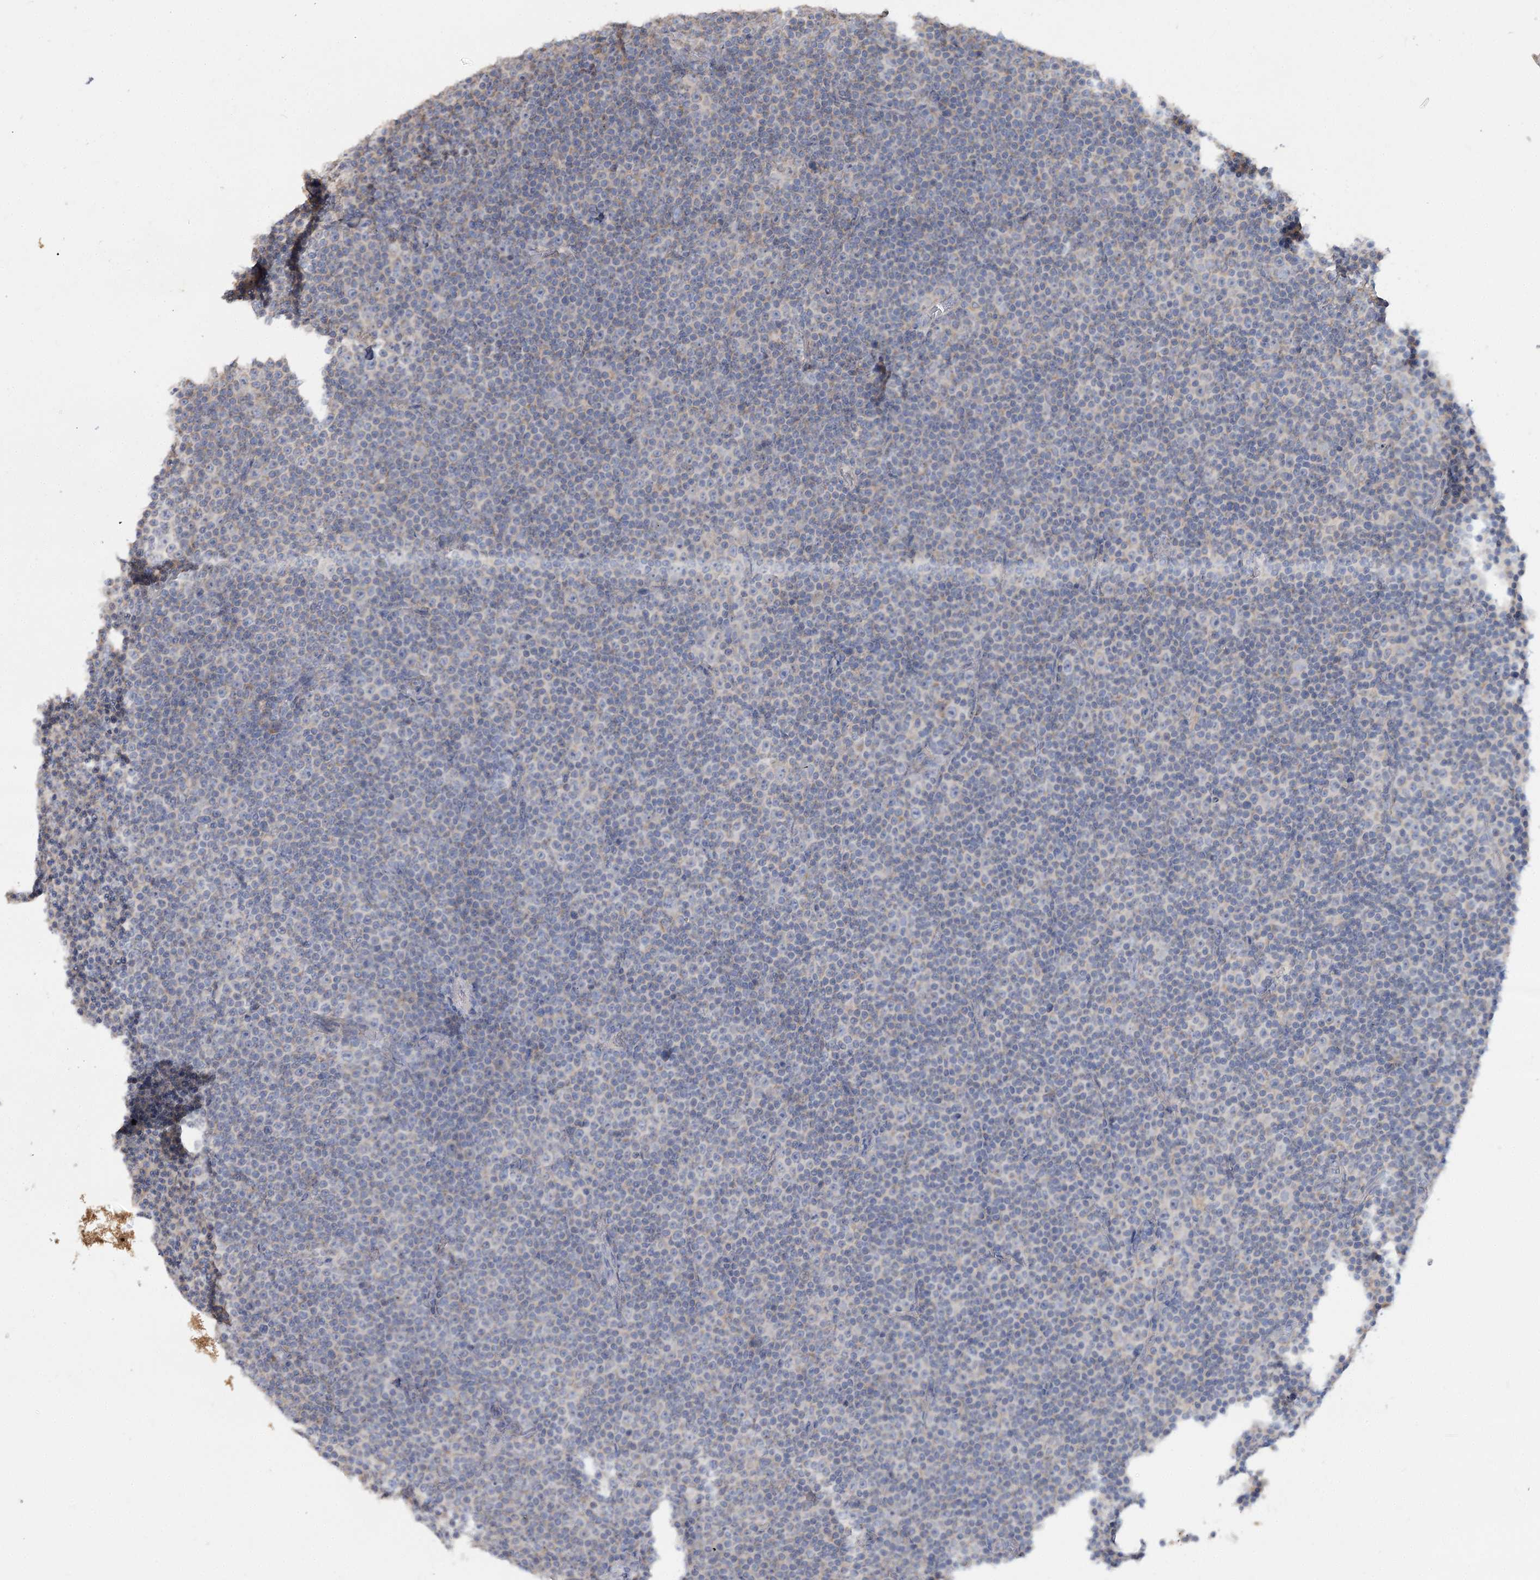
{"staining": {"intensity": "weak", "quantity": "<25%", "location": "cytoplasmic/membranous"}, "tissue": "lymphoma", "cell_type": "Tumor cells", "image_type": "cancer", "snomed": [{"axis": "morphology", "description": "Malignant lymphoma, non-Hodgkin's type, Low grade"}, {"axis": "topography", "description": "Lymph node"}], "caption": "Malignant lymphoma, non-Hodgkin's type (low-grade) was stained to show a protein in brown. There is no significant staining in tumor cells.", "gene": "TMEM187", "patient": {"sex": "female", "age": 67}}